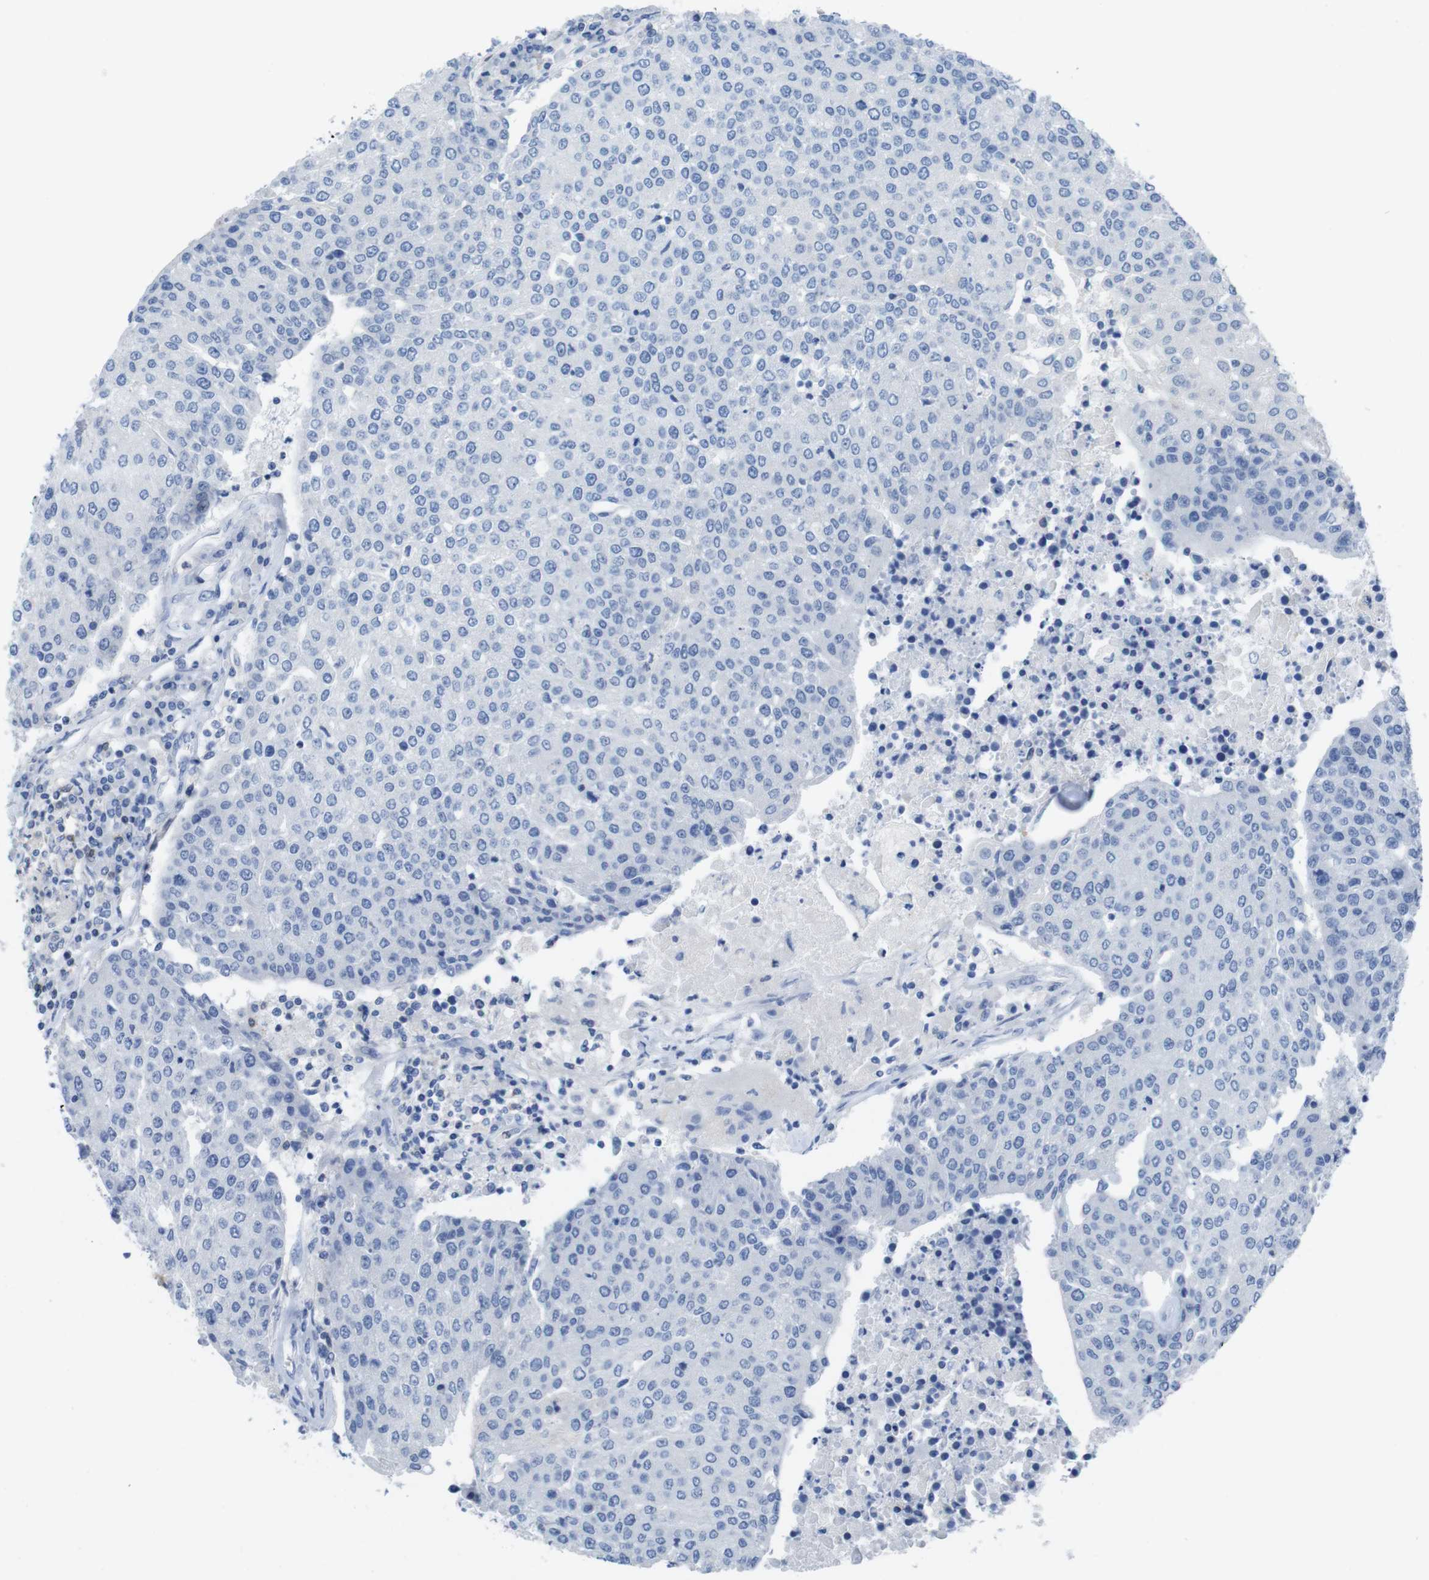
{"staining": {"intensity": "negative", "quantity": "none", "location": "none"}, "tissue": "urothelial cancer", "cell_type": "Tumor cells", "image_type": "cancer", "snomed": [{"axis": "morphology", "description": "Urothelial carcinoma, High grade"}, {"axis": "topography", "description": "Urinary bladder"}], "caption": "There is no significant positivity in tumor cells of urothelial carcinoma (high-grade). (DAB (3,3'-diaminobenzidine) immunohistochemistry (IHC) visualized using brightfield microscopy, high magnification).", "gene": "CD5", "patient": {"sex": "female", "age": 85}}